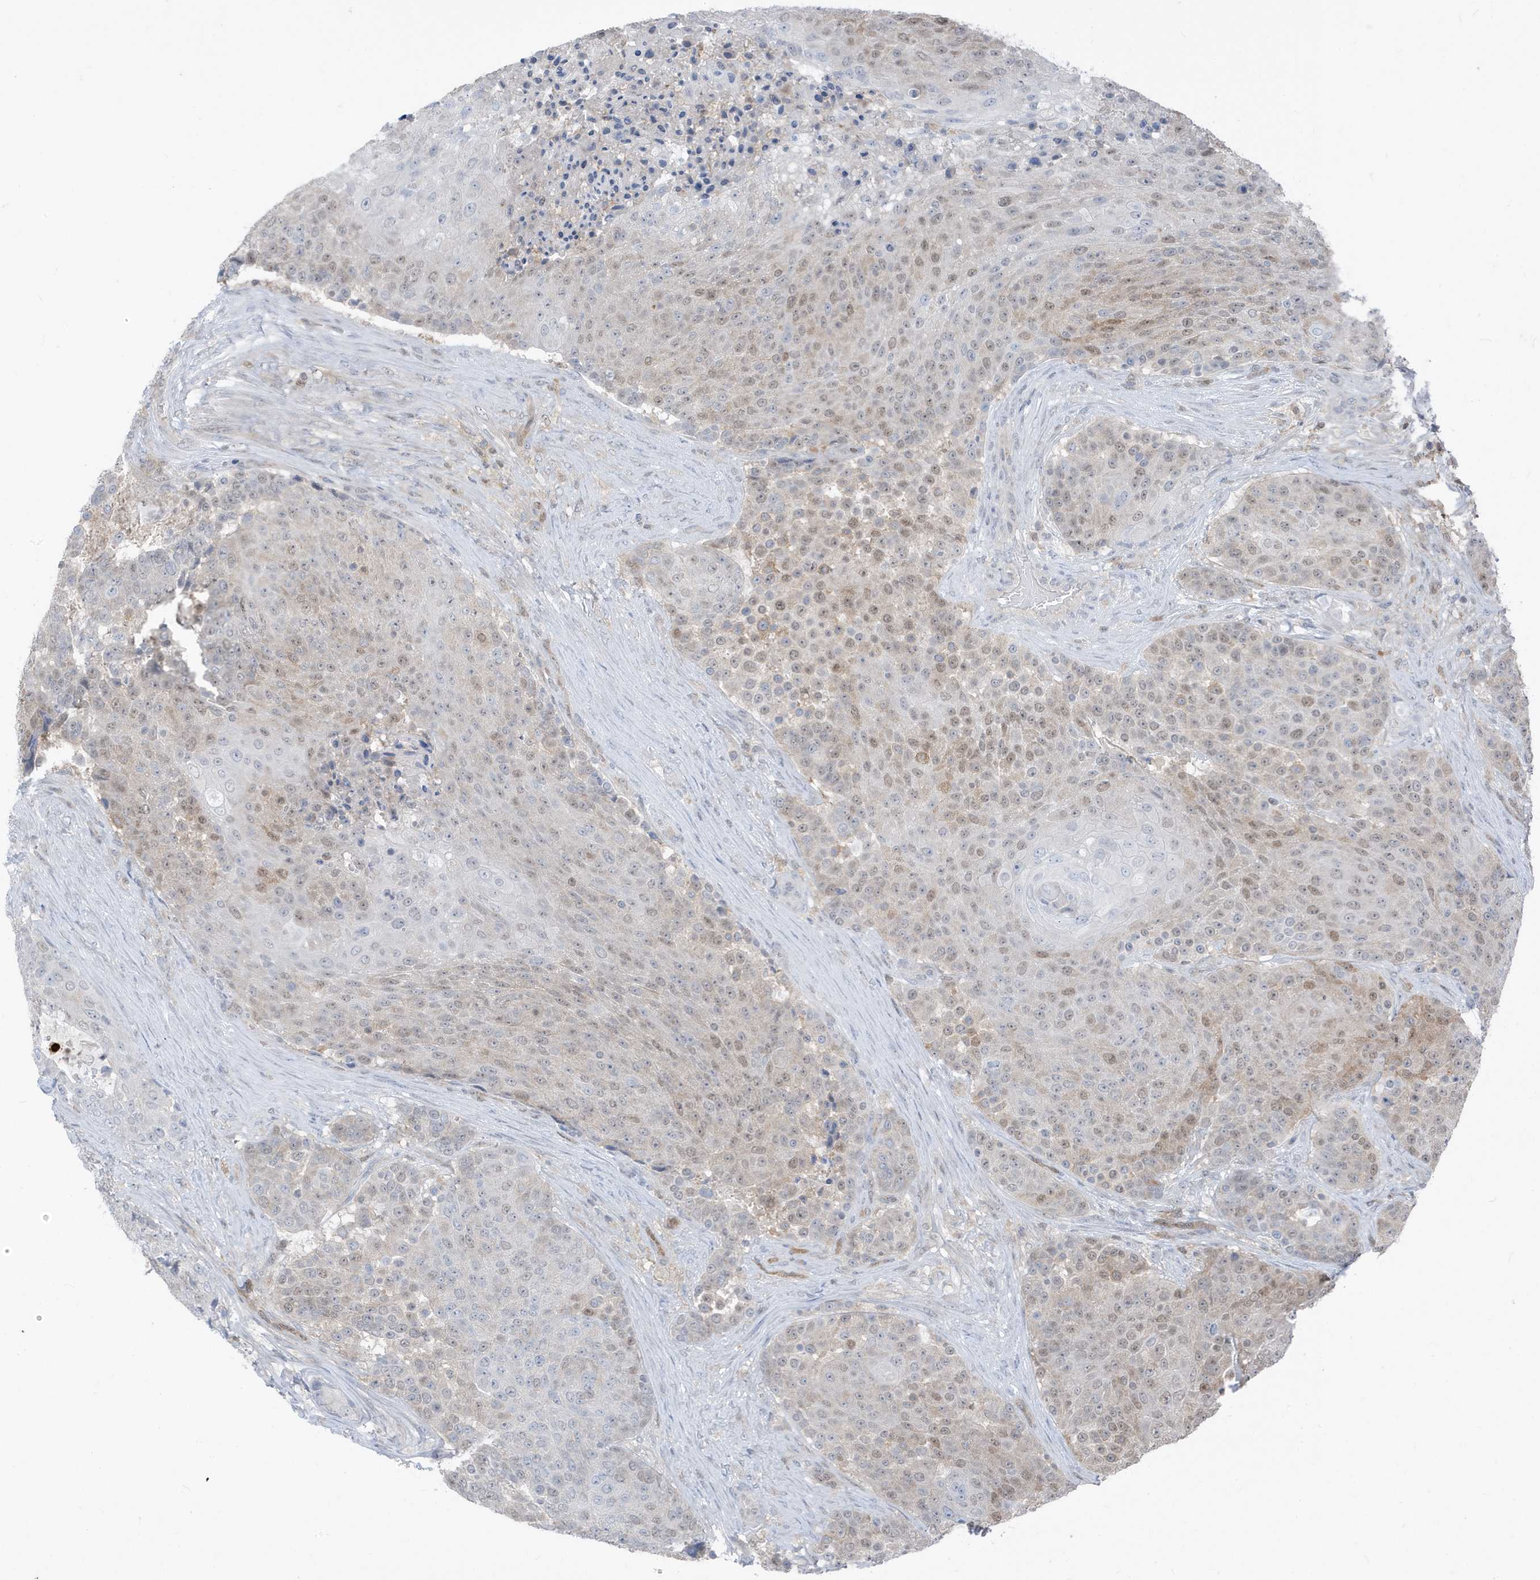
{"staining": {"intensity": "moderate", "quantity": "<25%", "location": "cytoplasmic/membranous,nuclear"}, "tissue": "urothelial cancer", "cell_type": "Tumor cells", "image_type": "cancer", "snomed": [{"axis": "morphology", "description": "Urothelial carcinoma, High grade"}, {"axis": "topography", "description": "Urinary bladder"}], "caption": "Urothelial cancer tissue demonstrates moderate cytoplasmic/membranous and nuclear staining in about <25% of tumor cells", "gene": "NCOA7", "patient": {"sex": "female", "age": 63}}